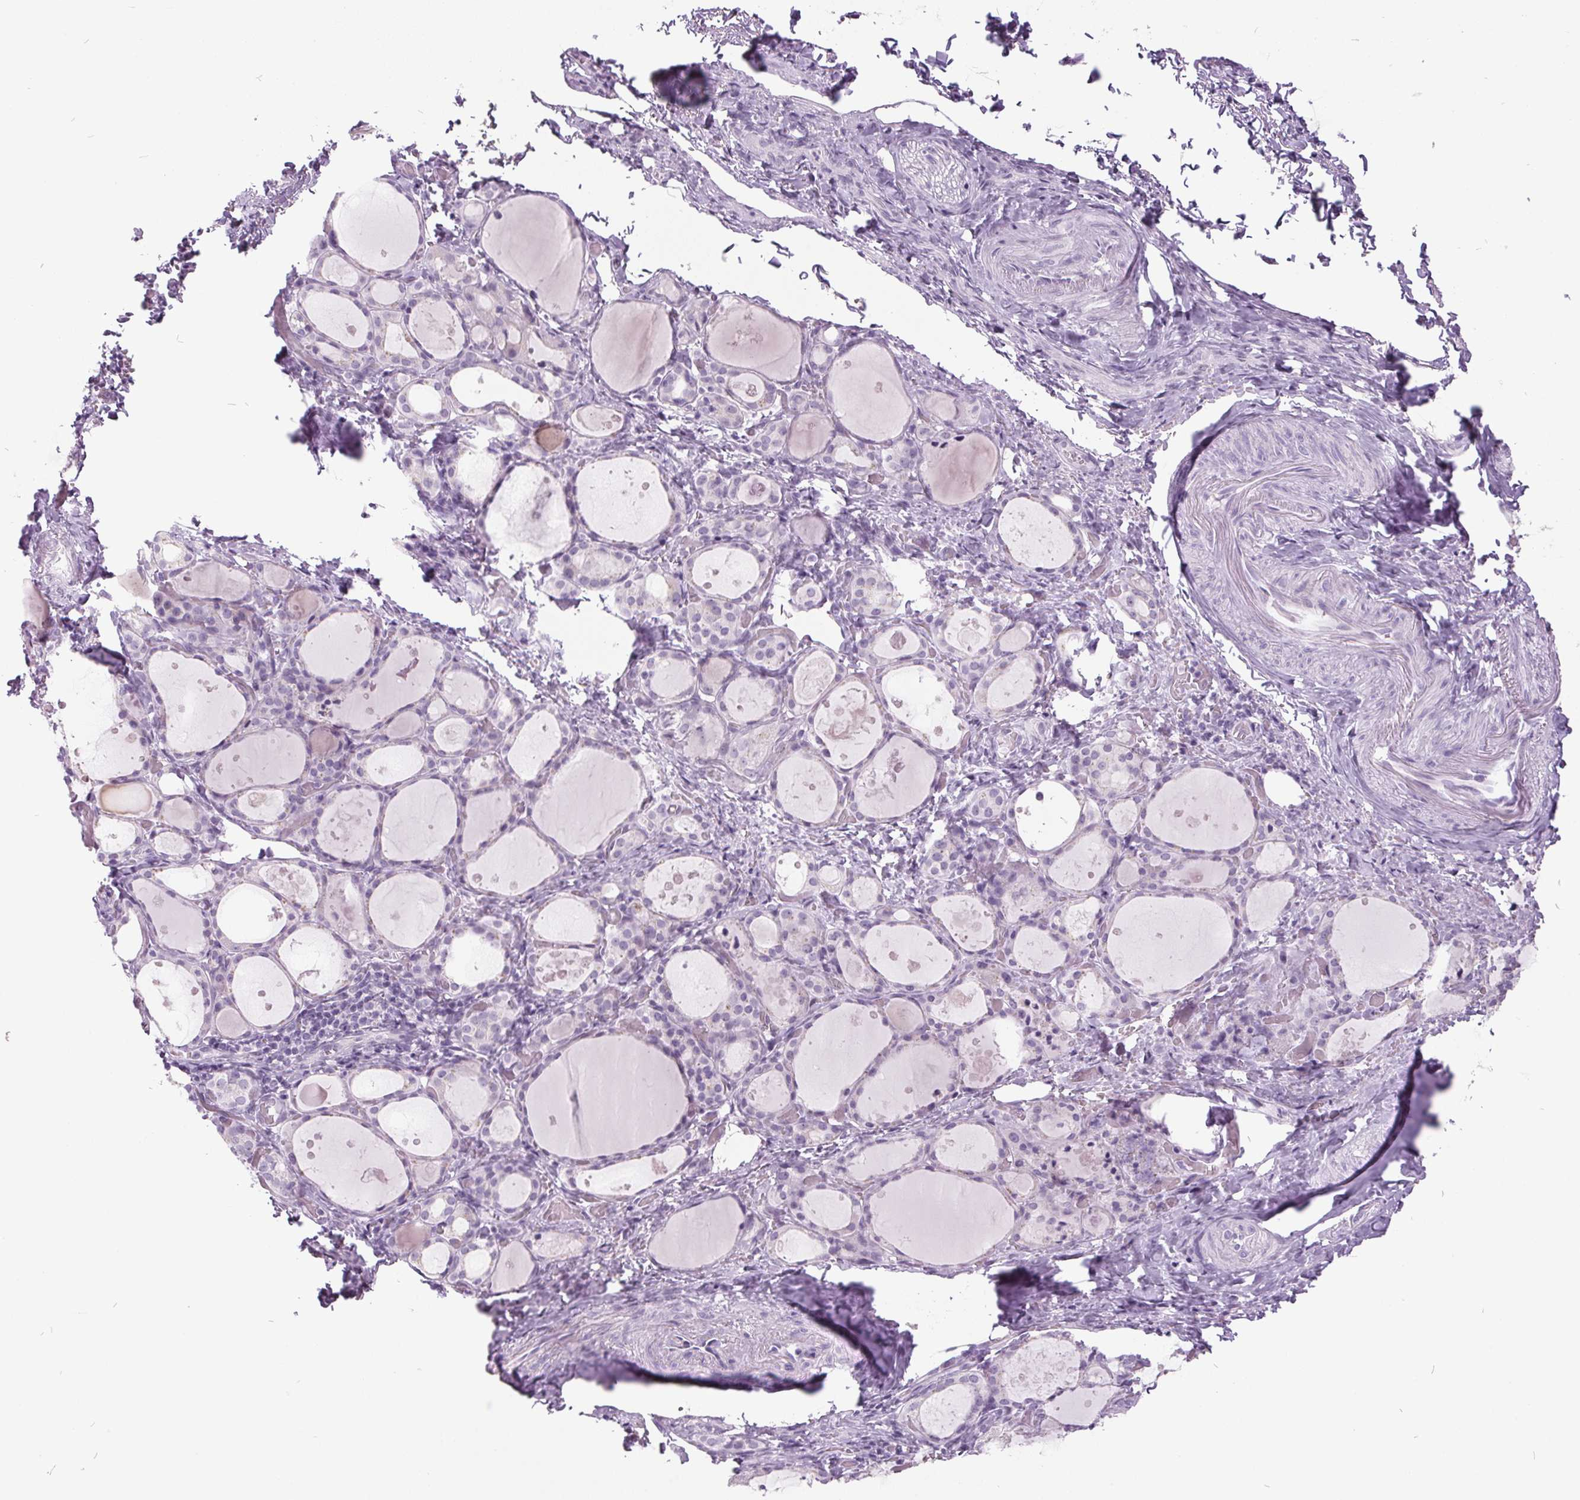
{"staining": {"intensity": "negative", "quantity": "none", "location": "none"}, "tissue": "thyroid gland", "cell_type": "Glandular cells", "image_type": "normal", "snomed": [{"axis": "morphology", "description": "Normal tissue, NOS"}, {"axis": "topography", "description": "Thyroid gland"}], "caption": "DAB immunohistochemical staining of normal thyroid gland demonstrates no significant staining in glandular cells.", "gene": "ODAD2", "patient": {"sex": "male", "age": 68}}